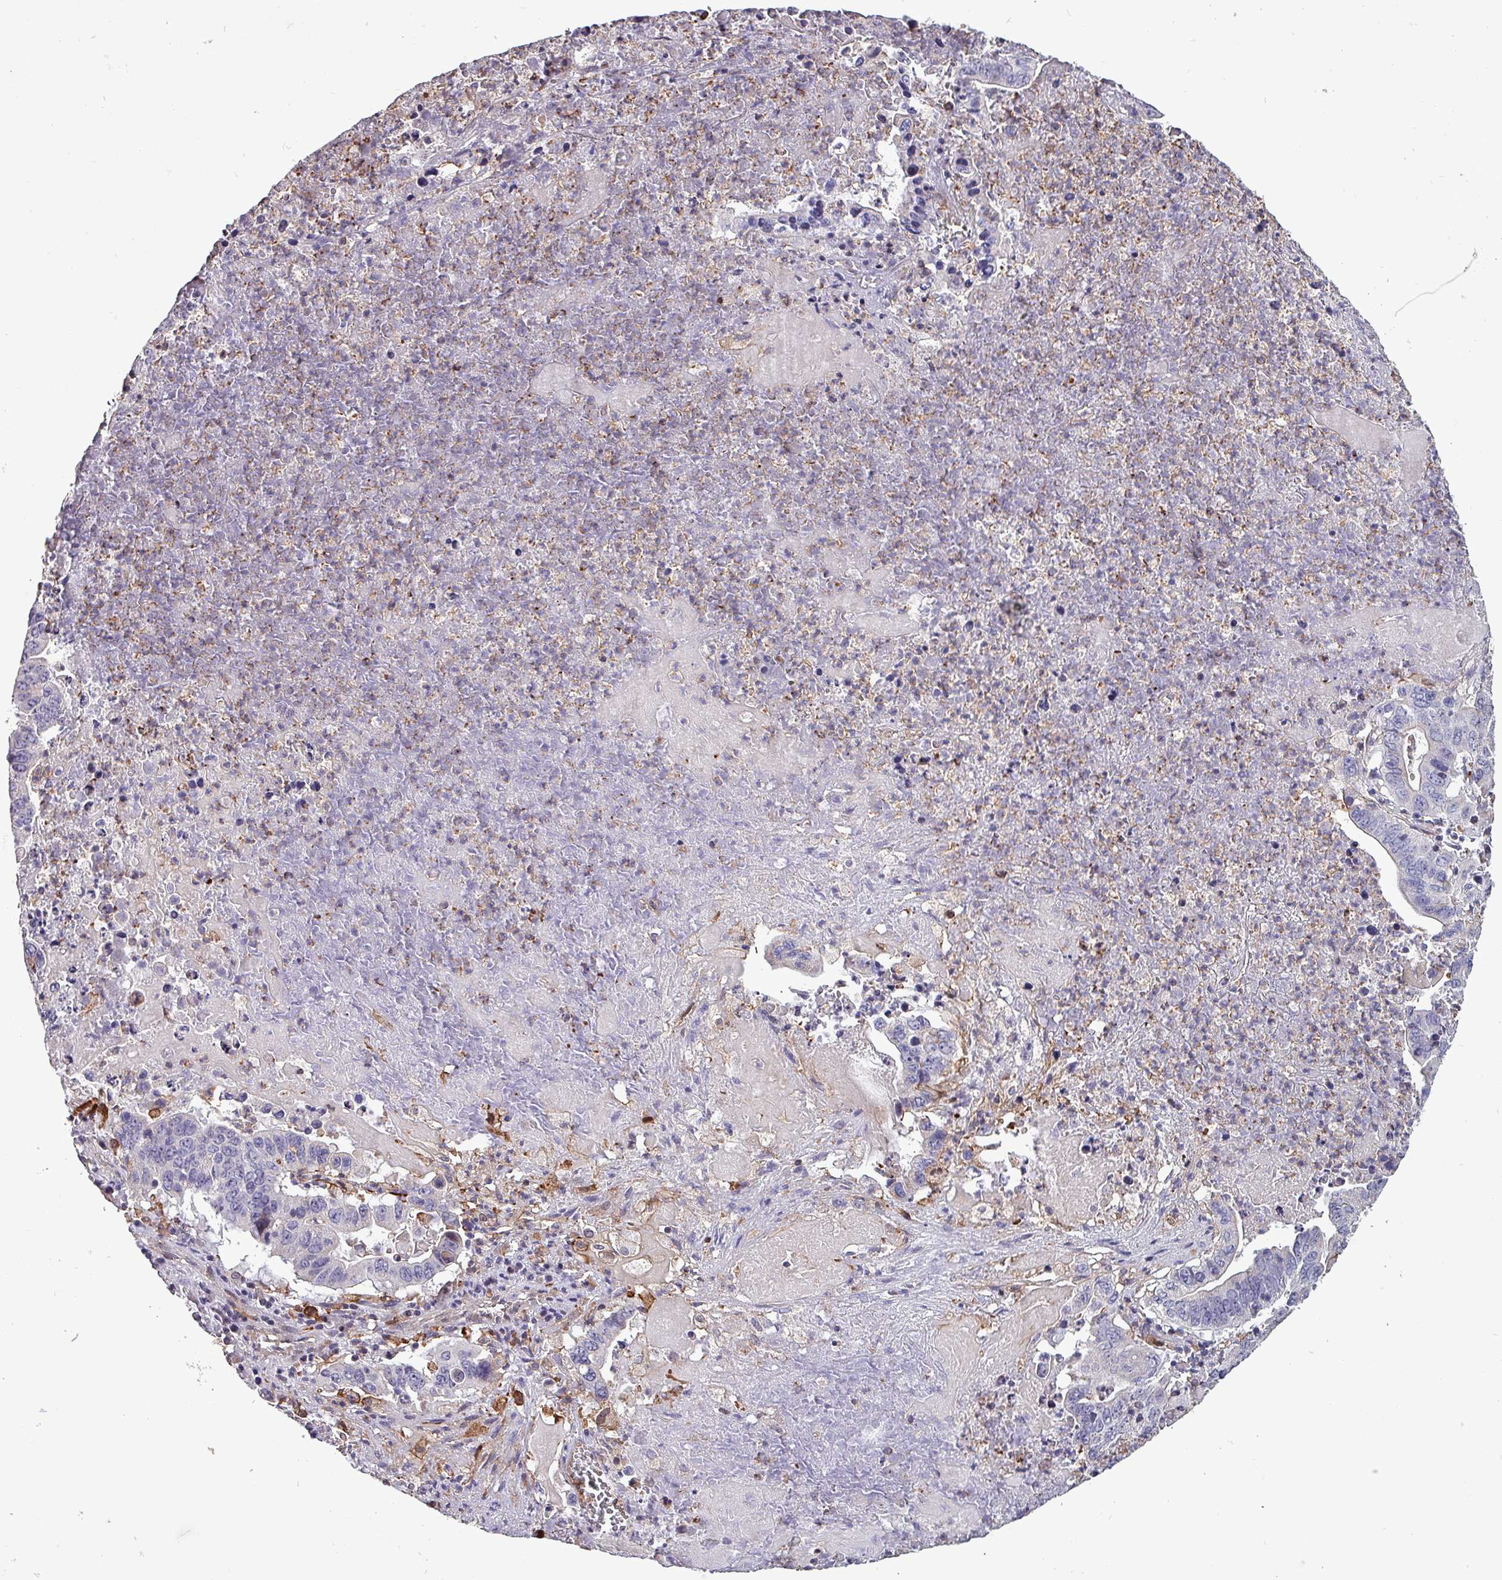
{"staining": {"intensity": "negative", "quantity": "none", "location": "none"}, "tissue": "lung cancer", "cell_type": "Tumor cells", "image_type": "cancer", "snomed": [{"axis": "morphology", "description": "Adenocarcinoma, NOS"}, {"axis": "topography", "description": "Lung"}], "caption": "Lung adenocarcinoma was stained to show a protein in brown. There is no significant expression in tumor cells.", "gene": "SCIN", "patient": {"sex": "female", "age": 60}}